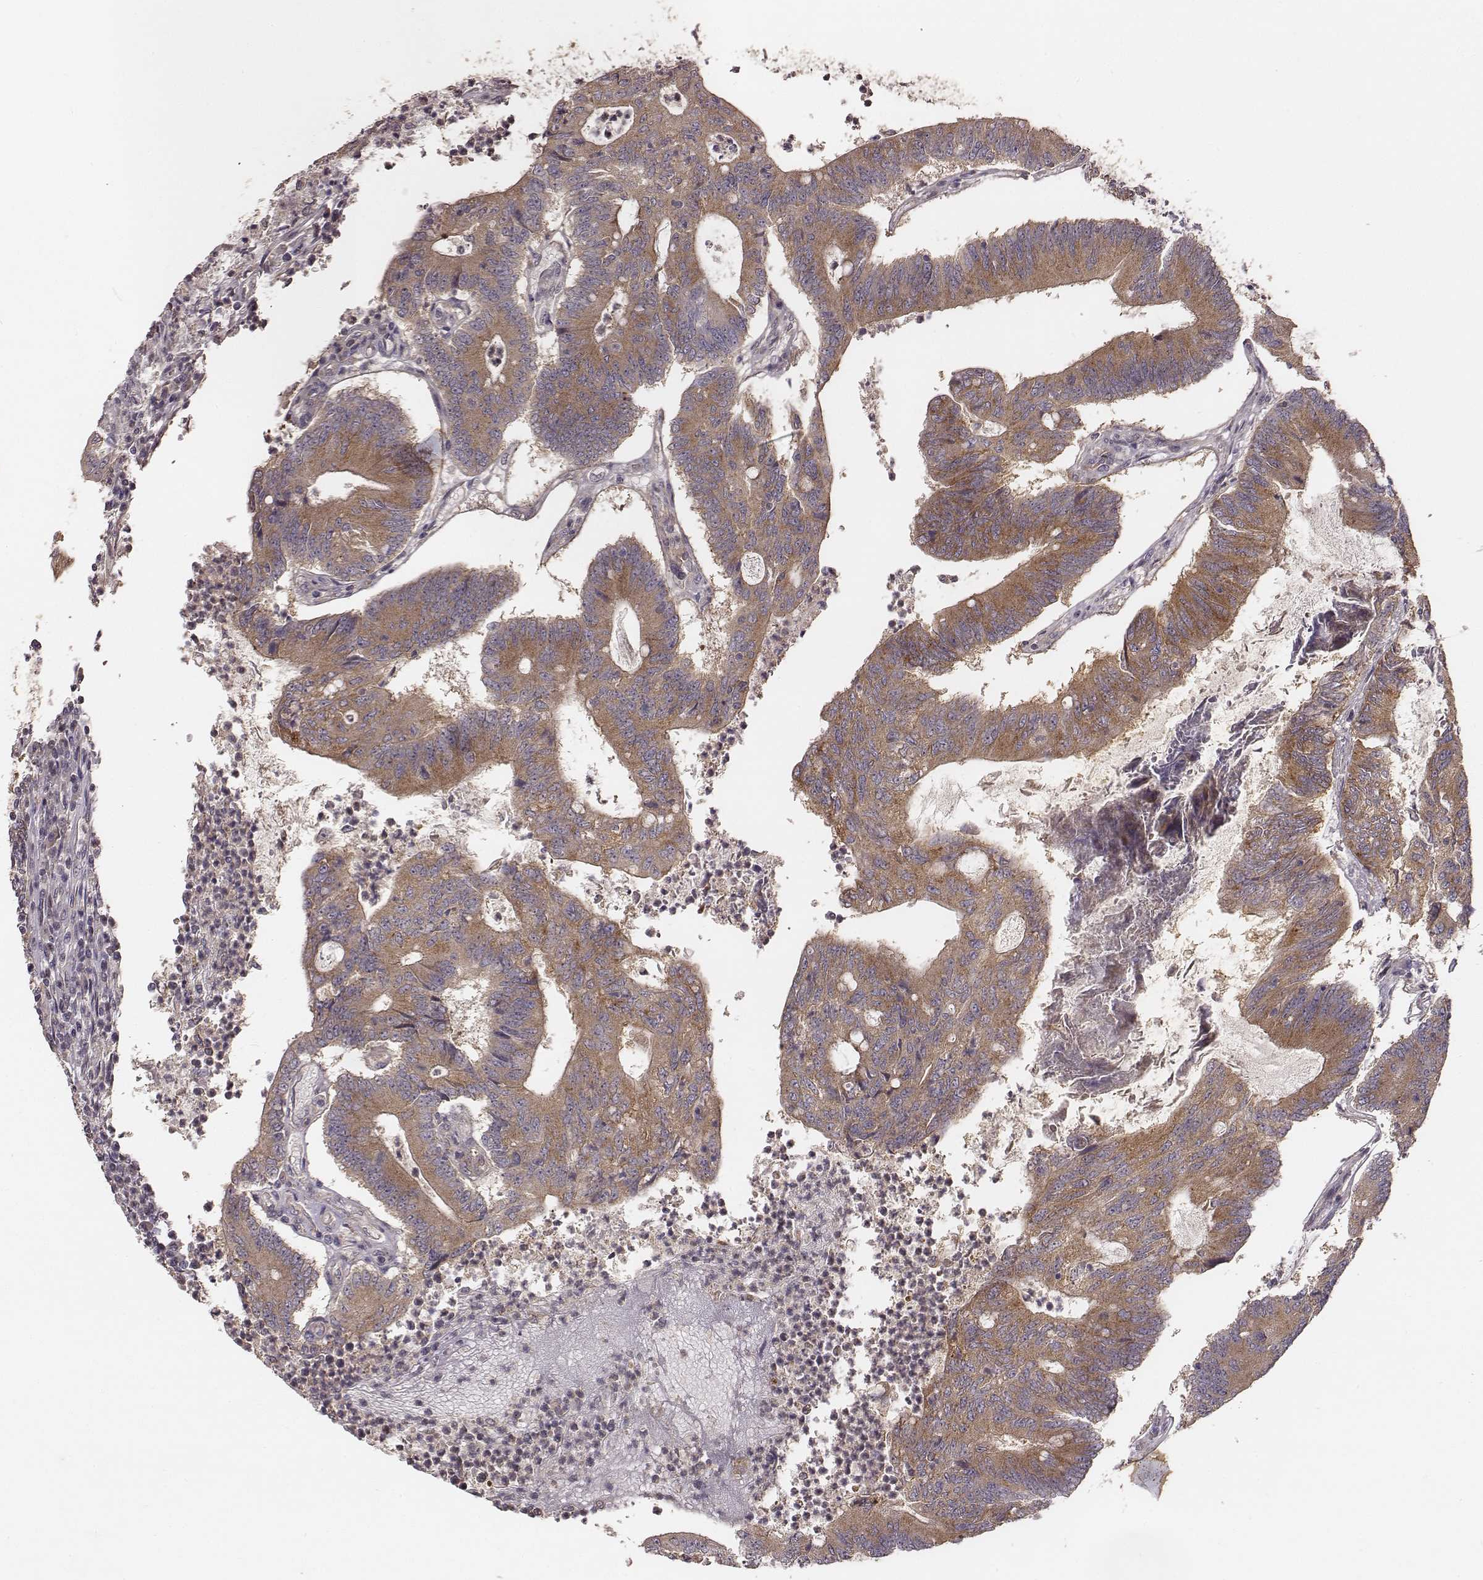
{"staining": {"intensity": "moderate", "quantity": ">75%", "location": "cytoplasmic/membranous"}, "tissue": "colorectal cancer", "cell_type": "Tumor cells", "image_type": "cancer", "snomed": [{"axis": "morphology", "description": "Adenocarcinoma, NOS"}, {"axis": "topography", "description": "Colon"}], "caption": "Immunohistochemistry (IHC) of human colorectal adenocarcinoma exhibits medium levels of moderate cytoplasmic/membranous positivity in approximately >75% of tumor cells. (Brightfield microscopy of DAB IHC at high magnification).", "gene": "VPS26A", "patient": {"sex": "female", "age": 70}}